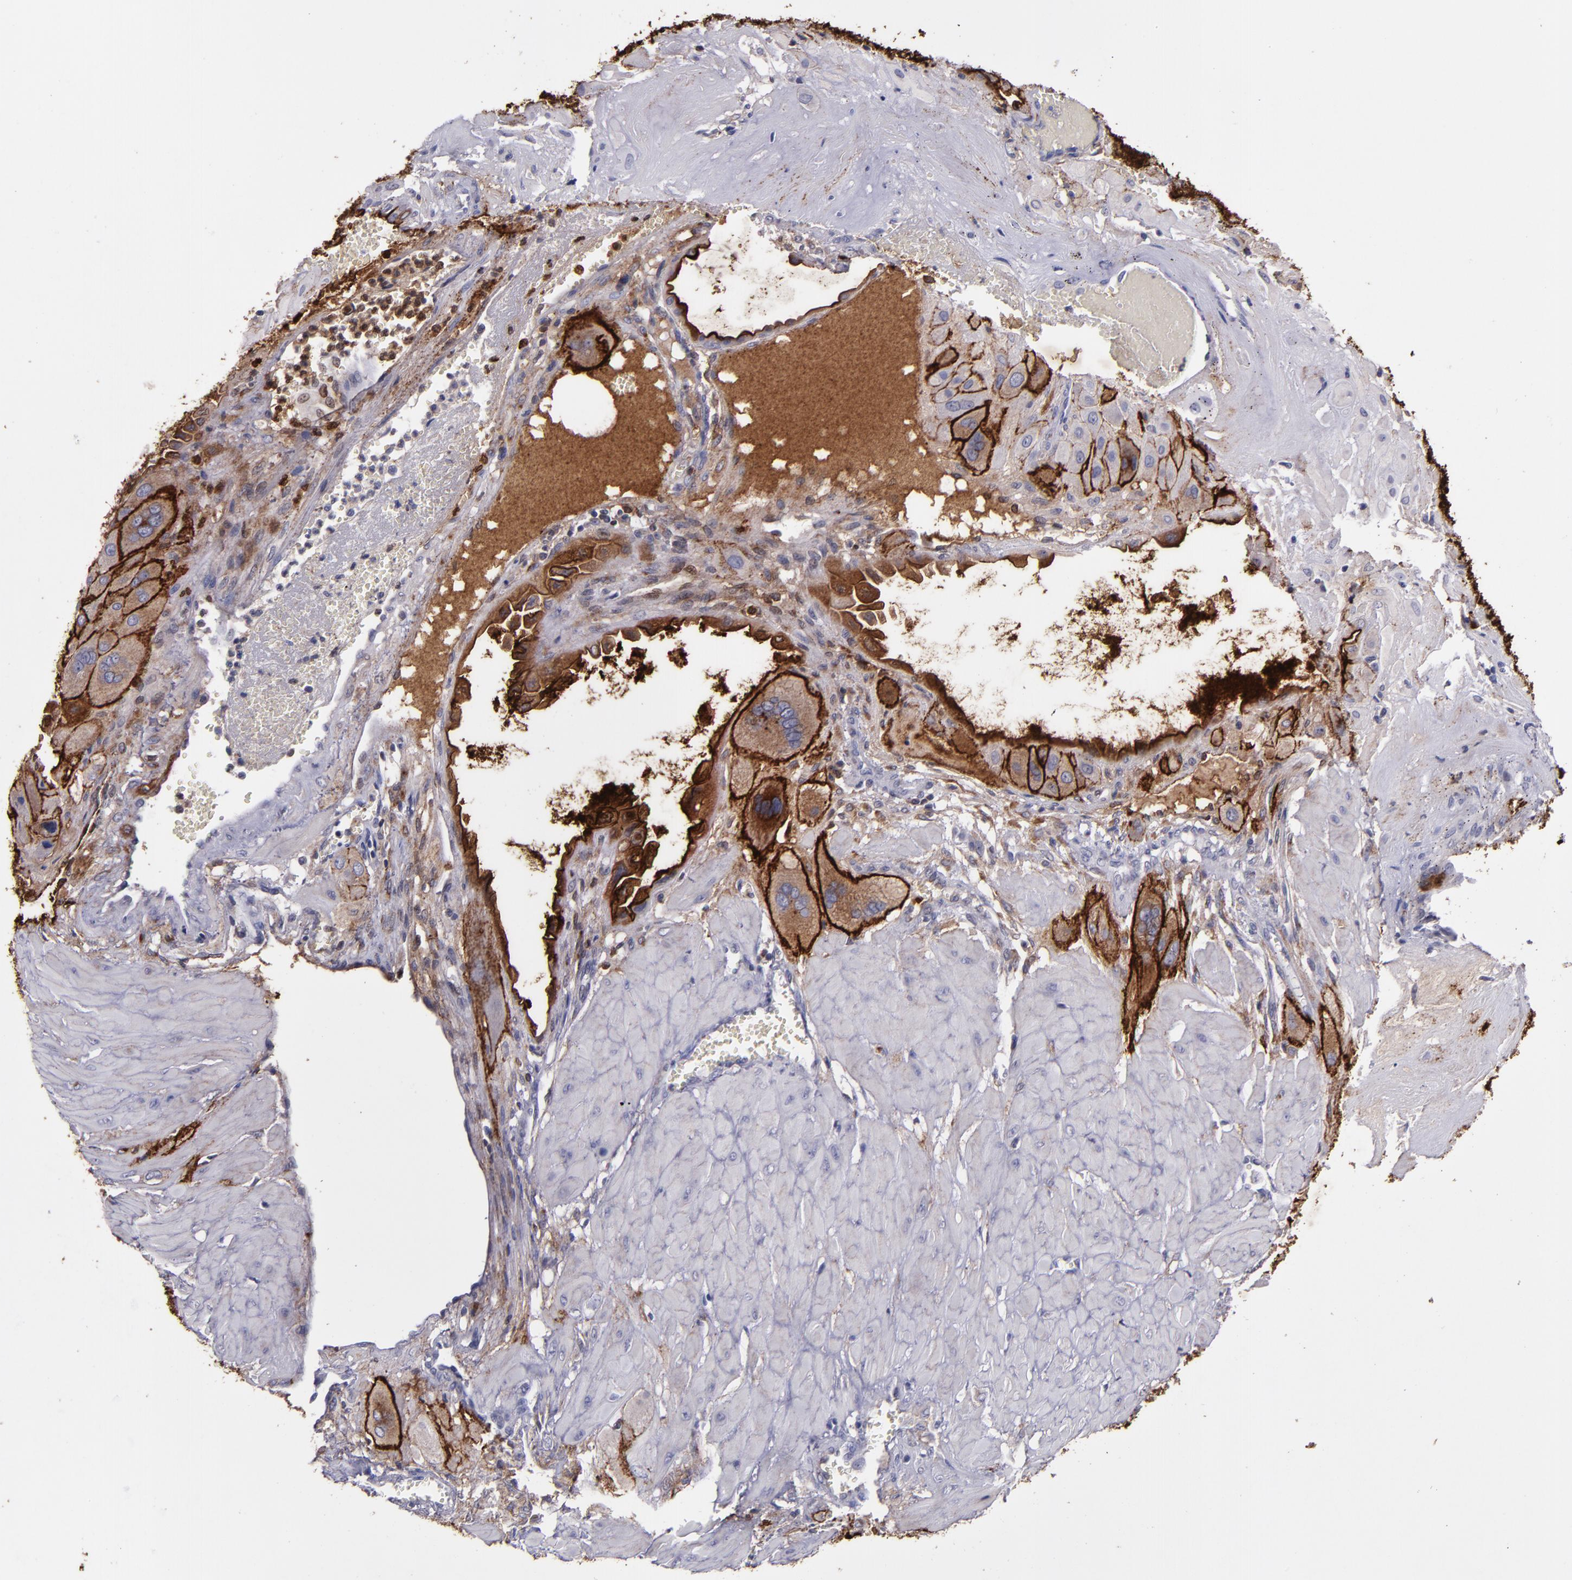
{"staining": {"intensity": "strong", "quantity": "25%-75%", "location": "cytoplasmic/membranous"}, "tissue": "cervical cancer", "cell_type": "Tumor cells", "image_type": "cancer", "snomed": [{"axis": "morphology", "description": "Squamous cell carcinoma, NOS"}, {"axis": "topography", "description": "Cervix"}], "caption": "This image reveals IHC staining of human cervical cancer, with high strong cytoplasmic/membranous expression in approximately 25%-75% of tumor cells.", "gene": "MFGE8", "patient": {"sex": "female", "age": 34}}